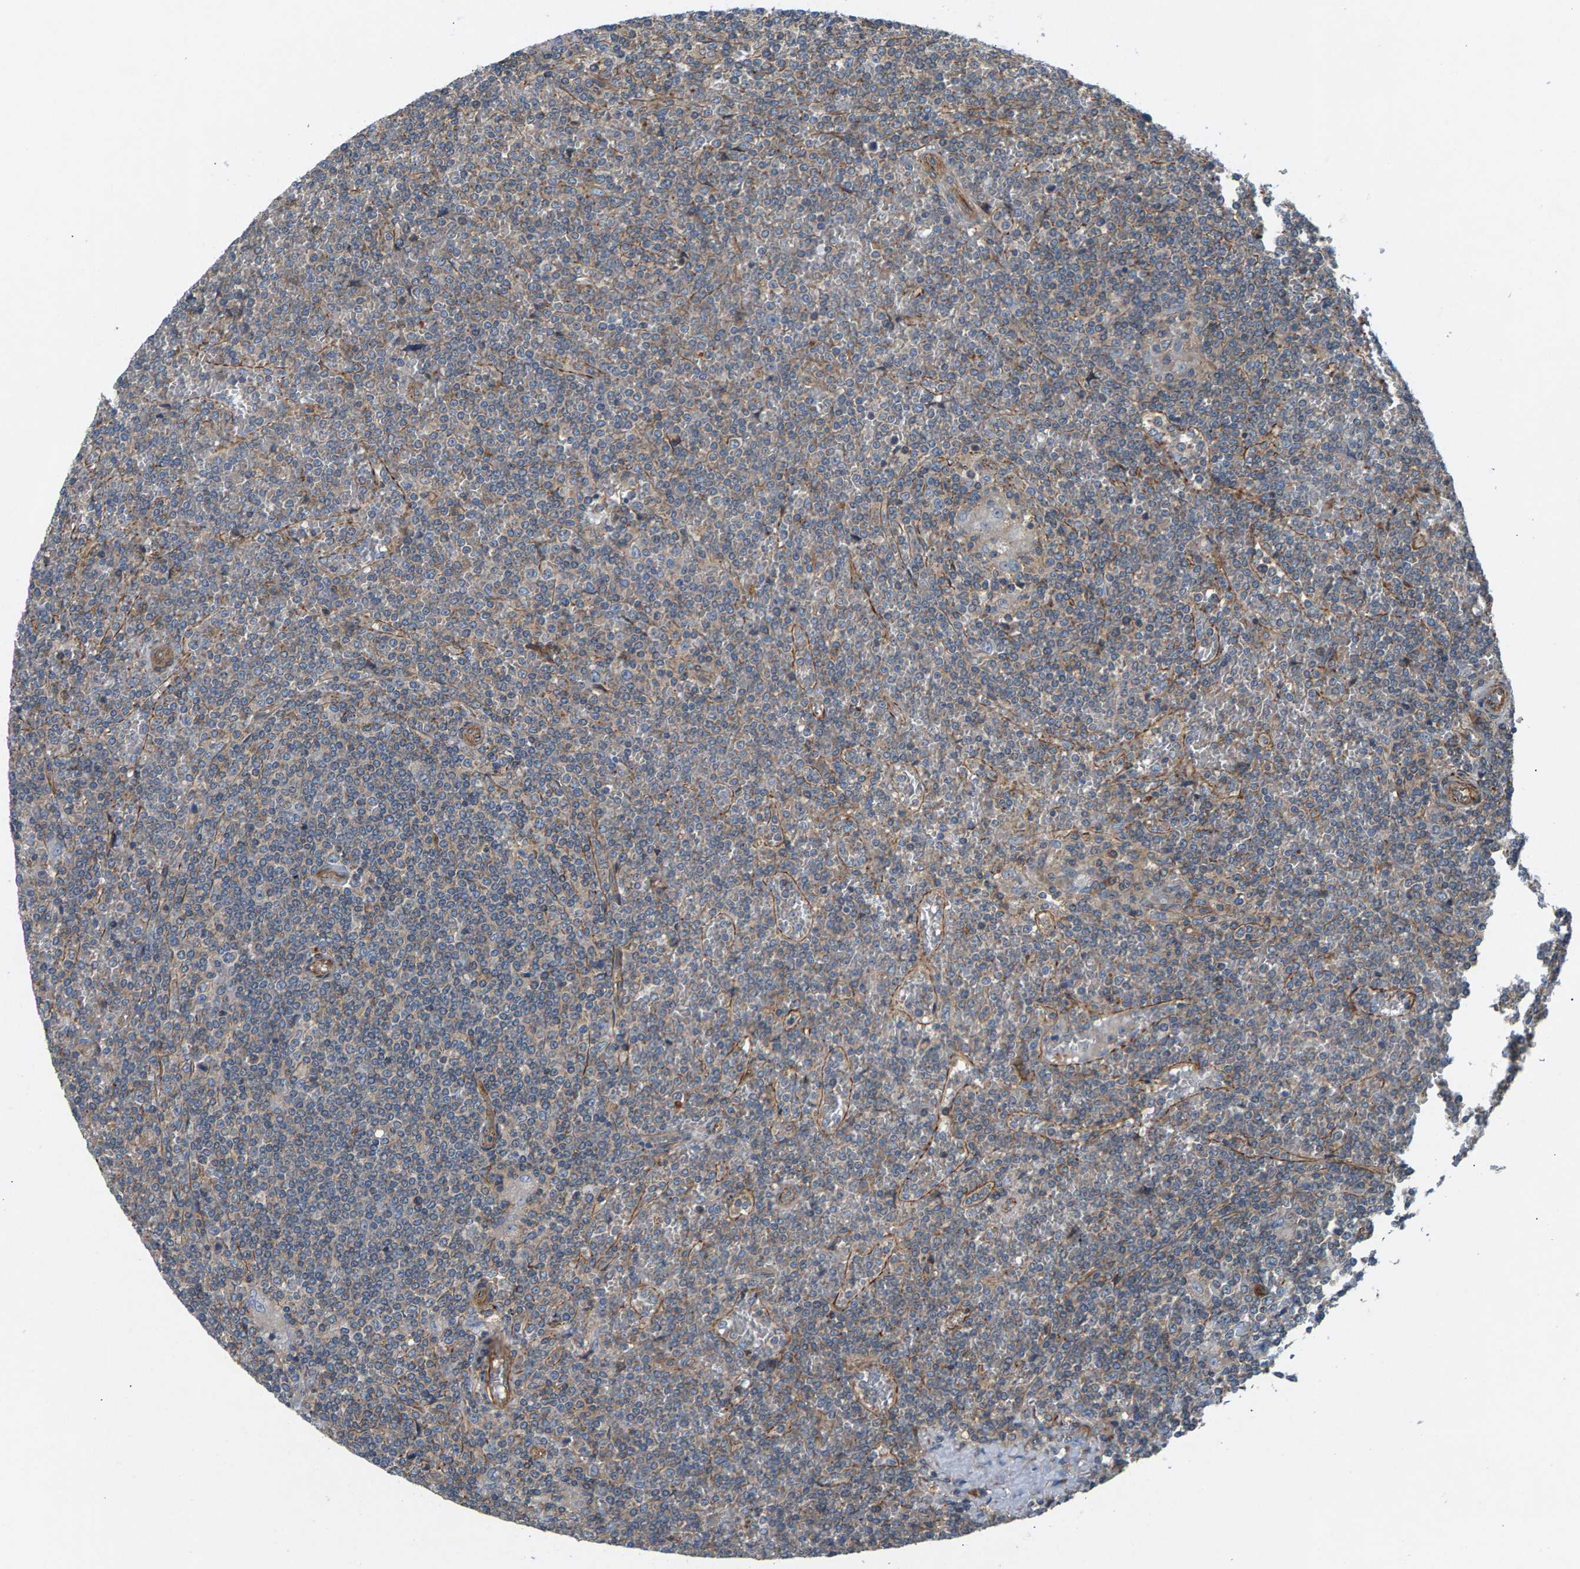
{"staining": {"intensity": "negative", "quantity": "none", "location": "none"}, "tissue": "lymphoma", "cell_type": "Tumor cells", "image_type": "cancer", "snomed": [{"axis": "morphology", "description": "Malignant lymphoma, non-Hodgkin's type, Low grade"}, {"axis": "topography", "description": "Spleen"}], "caption": "Lymphoma was stained to show a protein in brown. There is no significant positivity in tumor cells.", "gene": "PDCL", "patient": {"sex": "female", "age": 19}}